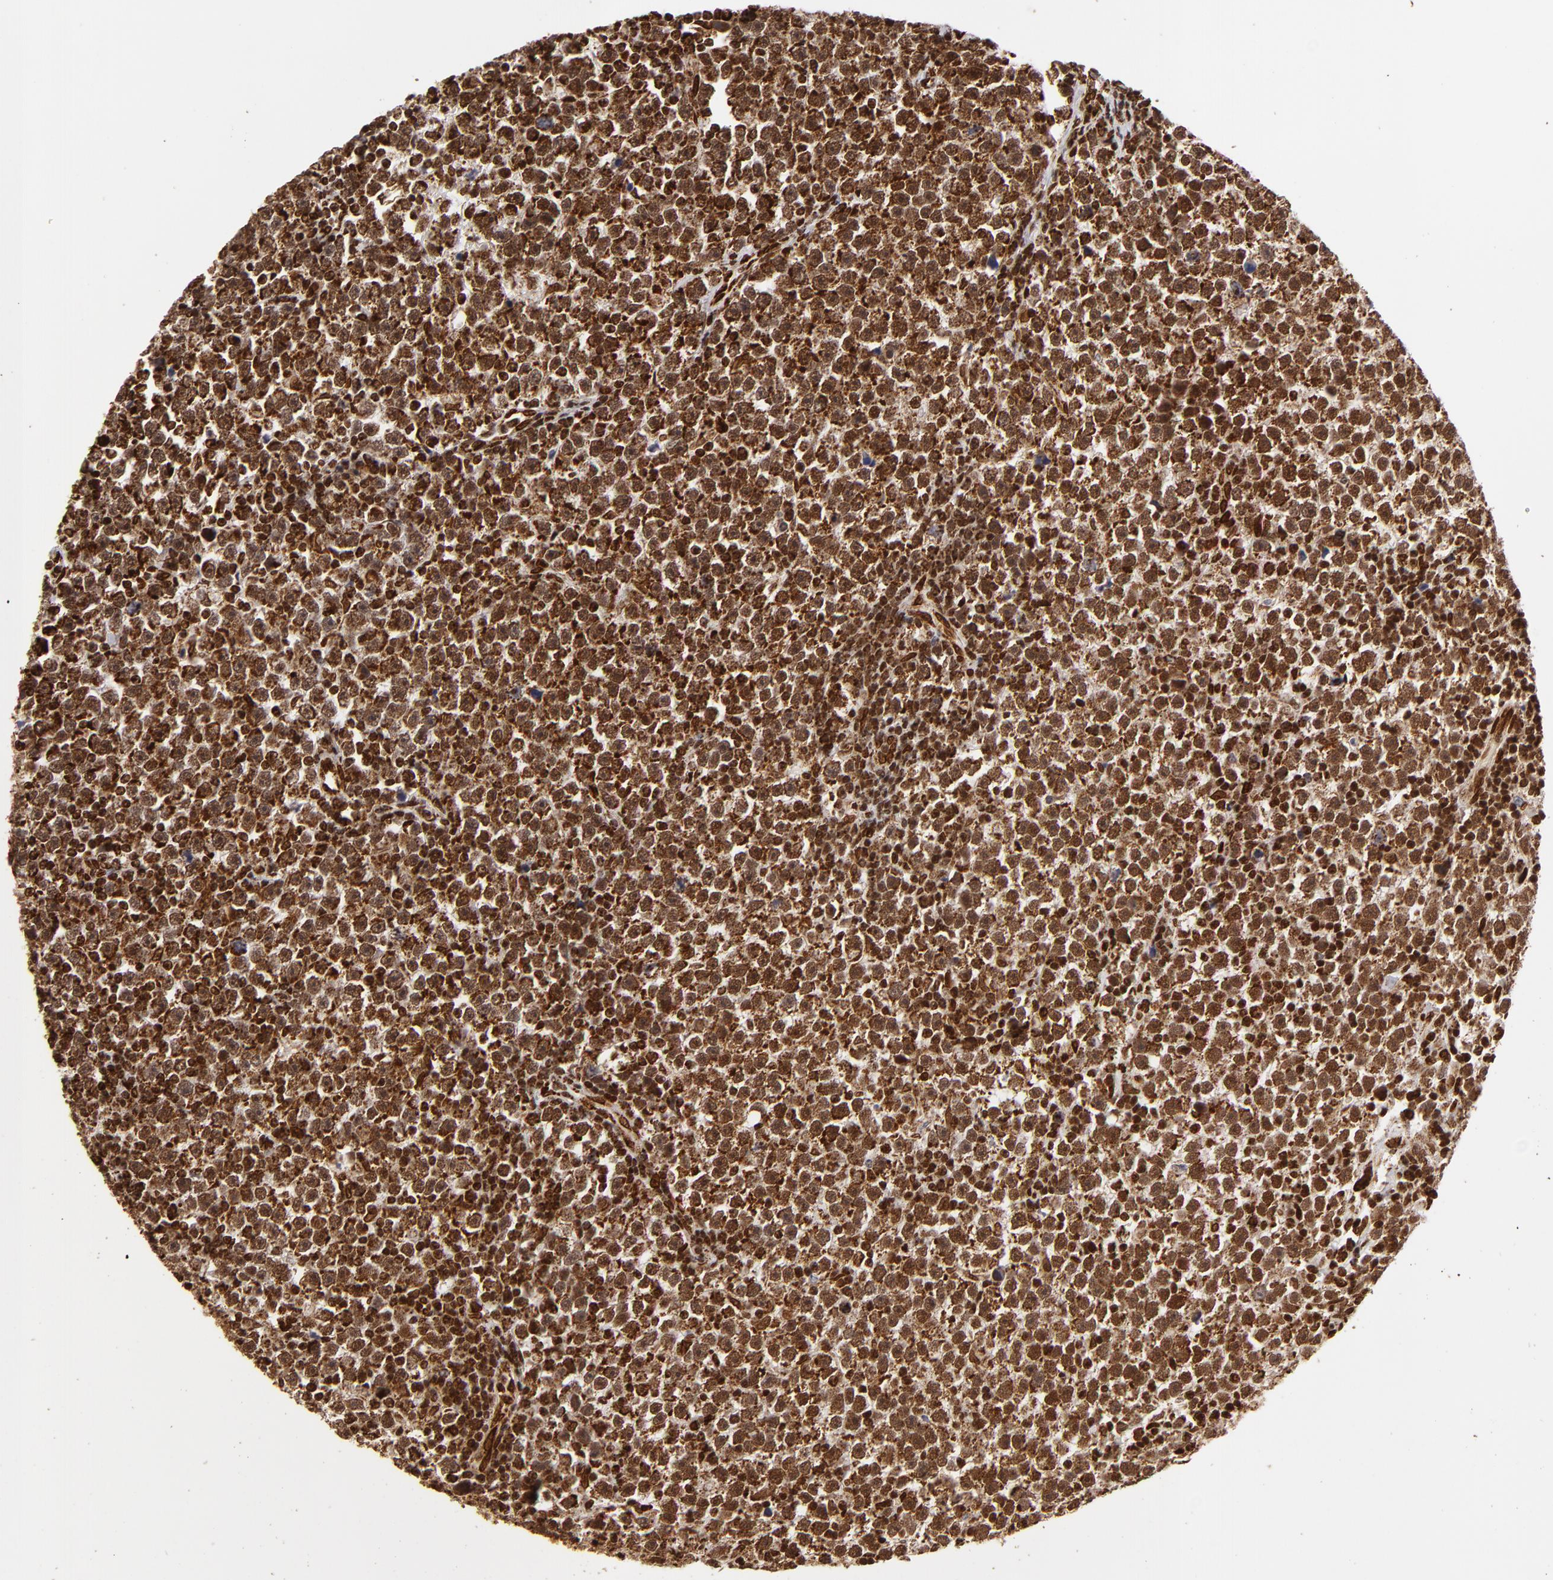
{"staining": {"intensity": "strong", "quantity": ">75%", "location": "cytoplasmic/membranous,nuclear"}, "tissue": "testis cancer", "cell_type": "Tumor cells", "image_type": "cancer", "snomed": [{"axis": "morphology", "description": "Seminoma, NOS"}, {"axis": "topography", "description": "Testis"}], "caption": "This is a histology image of IHC staining of testis cancer (seminoma), which shows strong positivity in the cytoplasmic/membranous and nuclear of tumor cells.", "gene": "CUL3", "patient": {"sex": "male", "age": 43}}